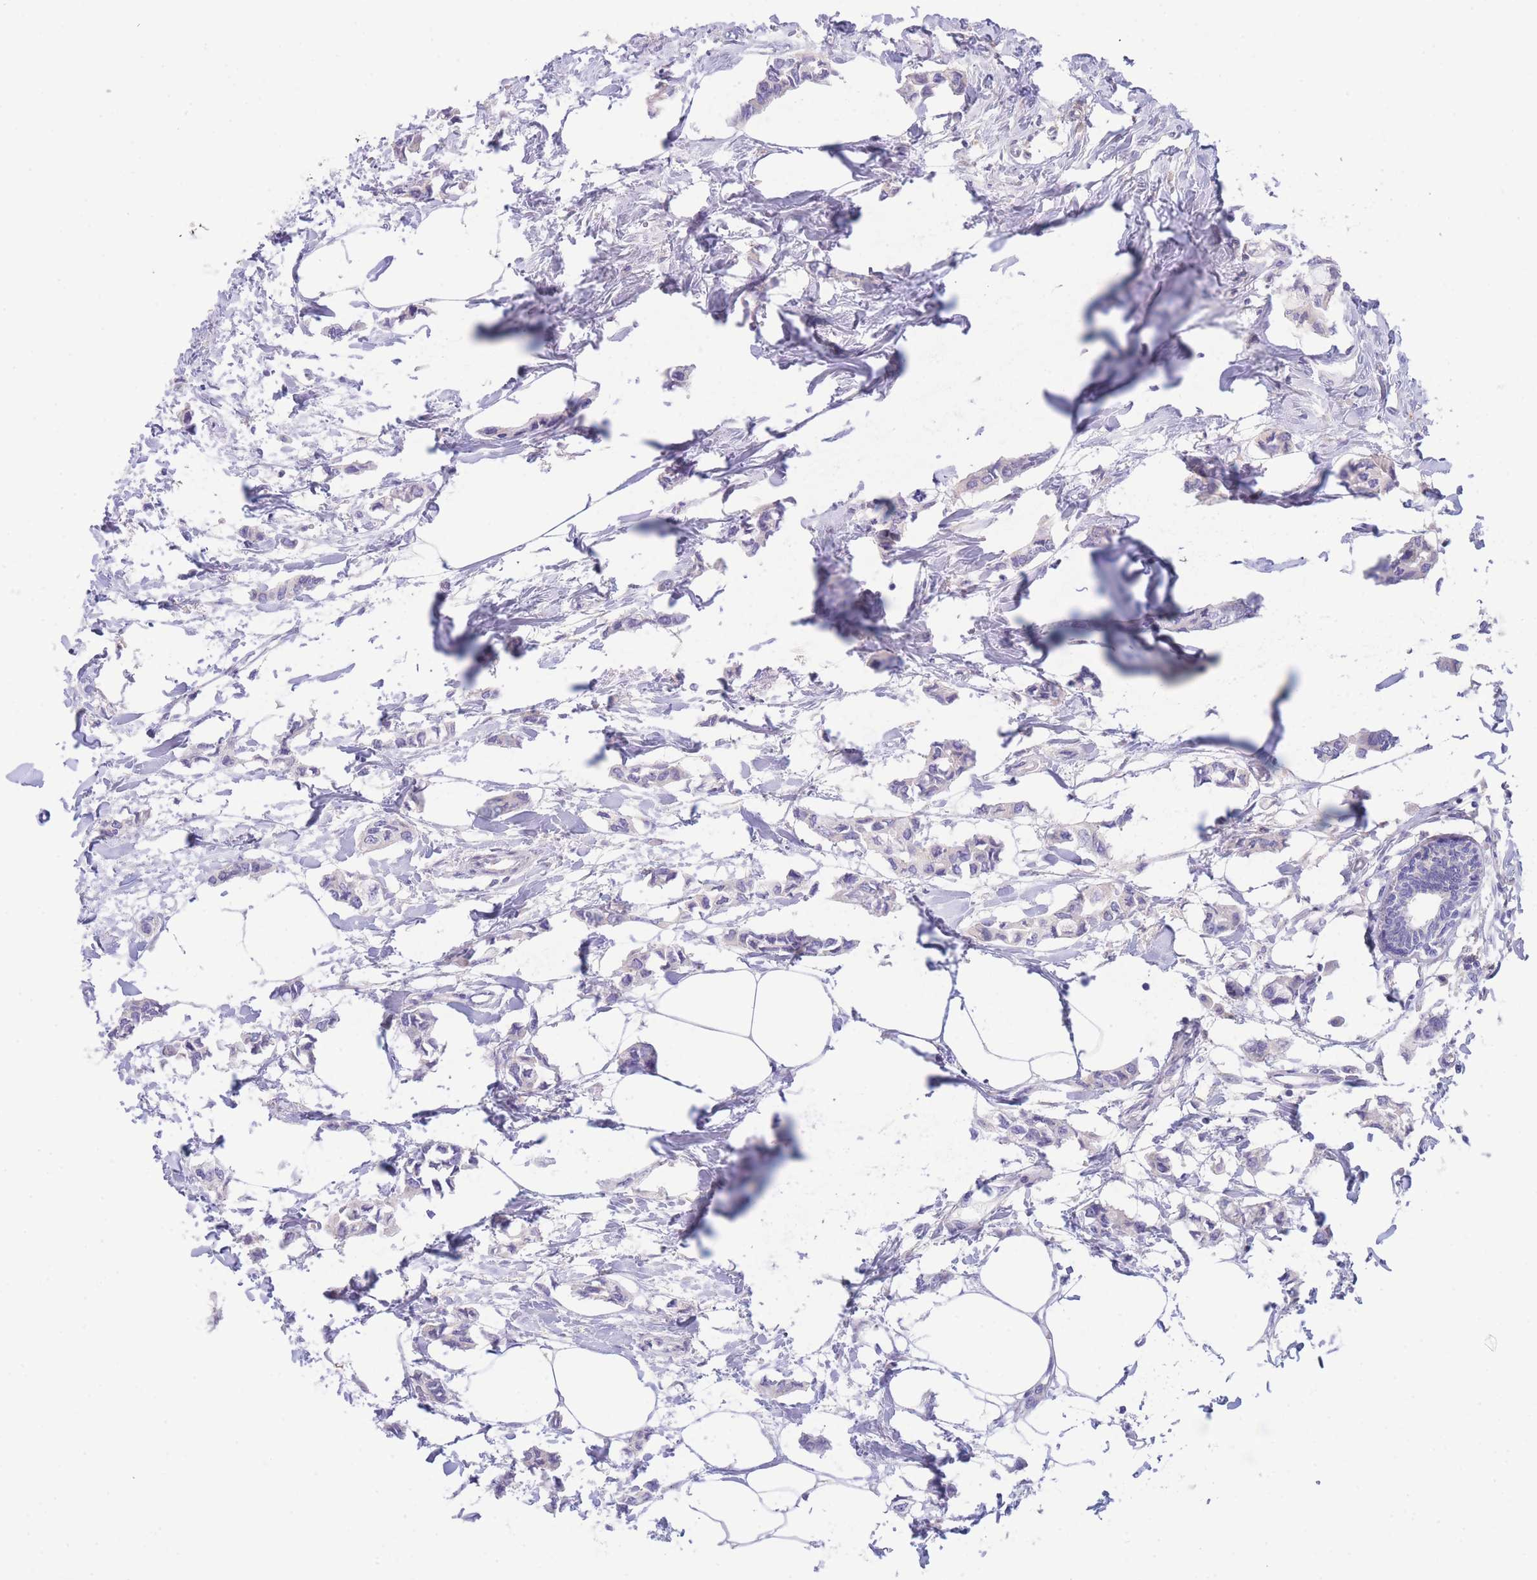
{"staining": {"intensity": "negative", "quantity": "none", "location": "none"}, "tissue": "breast cancer", "cell_type": "Tumor cells", "image_type": "cancer", "snomed": [{"axis": "morphology", "description": "Duct carcinoma"}, {"axis": "topography", "description": "Breast"}], "caption": "Micrograph shows no significant protein staining in tumor cells of breast cancer (infiltrating ductal carcinoma). (Stains: DAB (3,3'-diaminobenzidine) immunohistochemistry (IHC) with hematoxylin counter stain, Microscopy: brightfield microscopy at high magnification).", "gene": "PCDHB3", "patient": {"sex": "female", "age": 73}}